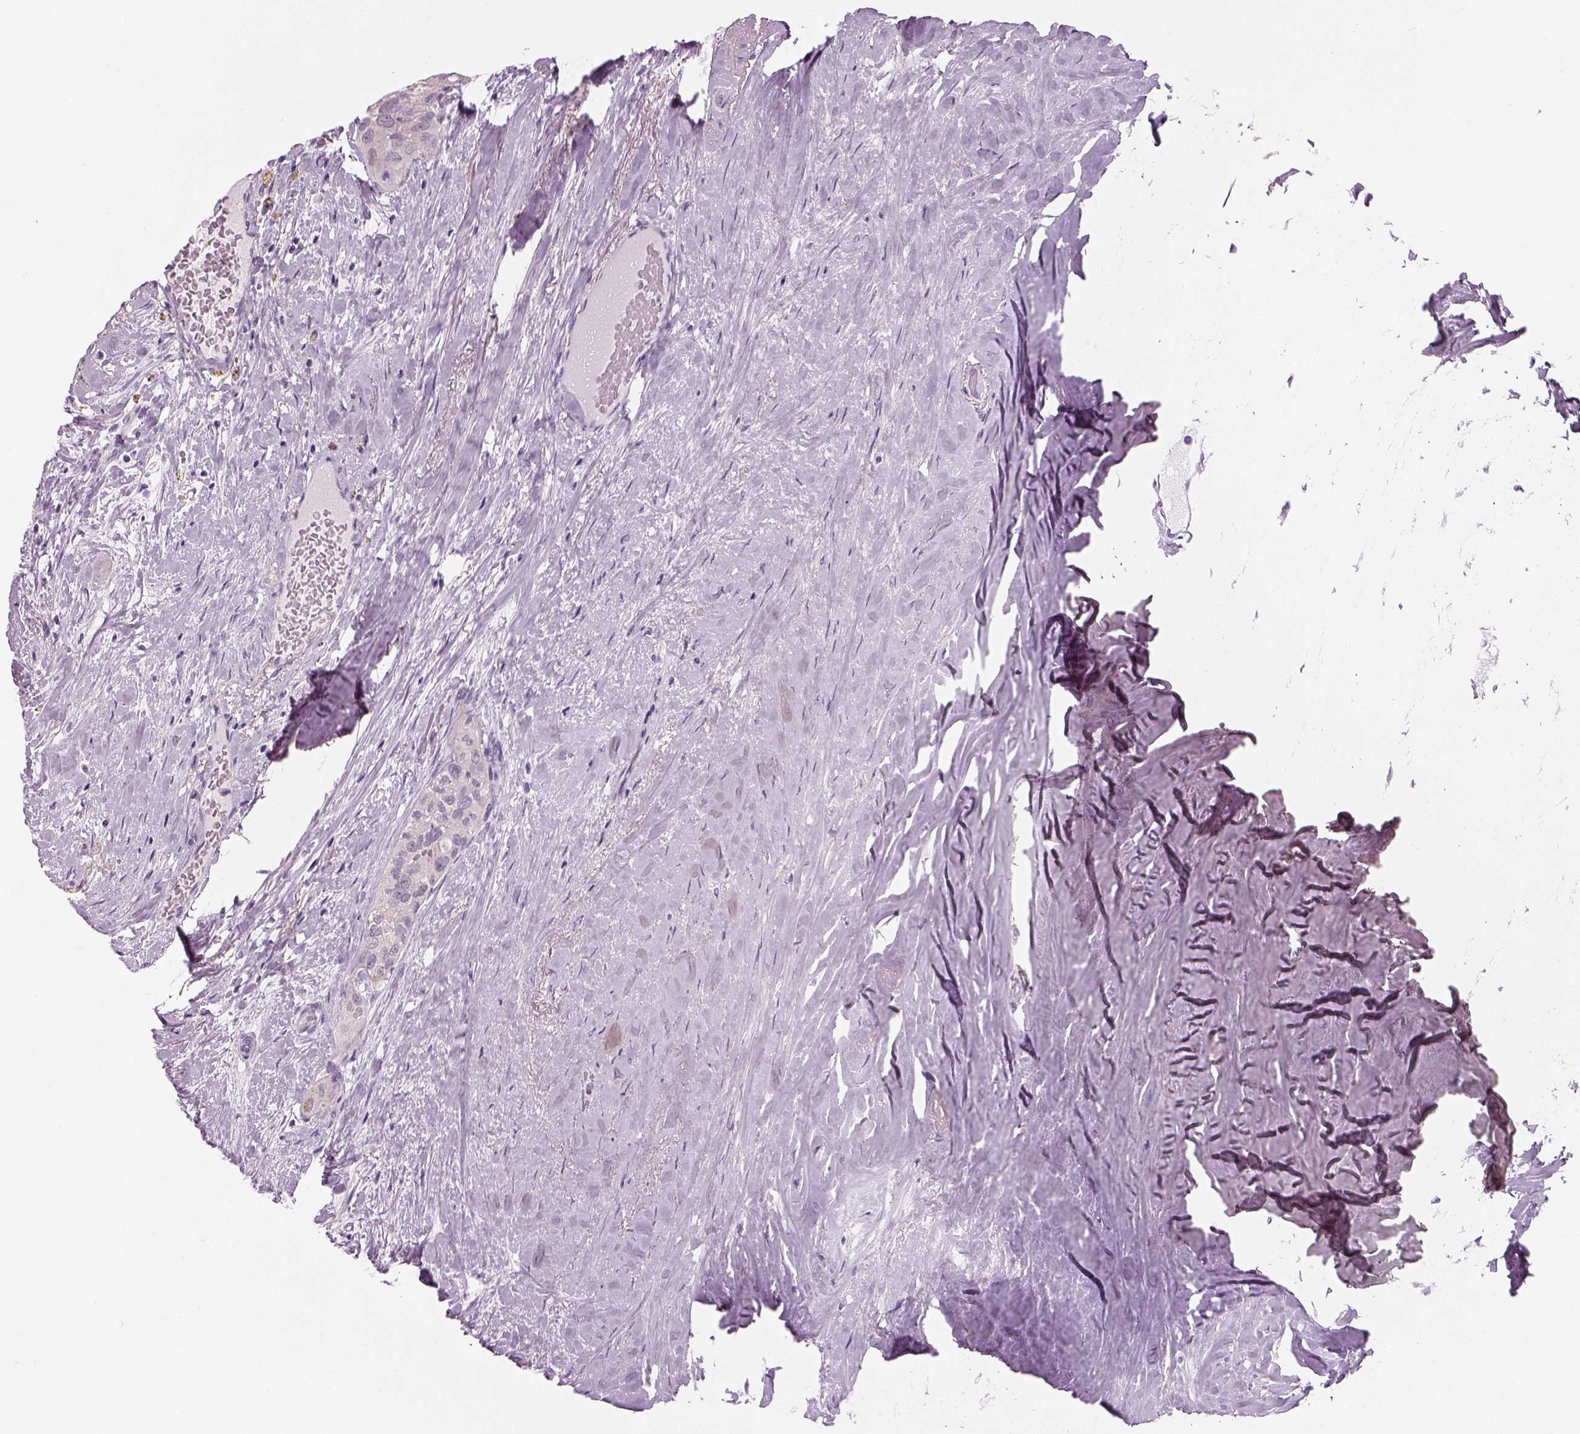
{"staining": {"intensity": "weak", "quantity": "<25%", "location": "cytoplasmic/membranous"}, "tissue": "thyroid cancer", "cell_type": "Tumor cells", "image_type": "cancer", "snomed": [{"axis": "morphology", "description": "Follicular adenoma carcinoma, NOS"}, {"axis": "topography", "description": "Thyroid gland"}], "caption": "This image is of thyroid cancer stained with immunohistochemistry to label a protein in brown with the nuclei are counter-stained blue. There is no staining in tumor cells.", "gene": "KCNMB4", "patient": {"sex": "male", "age": 75}}